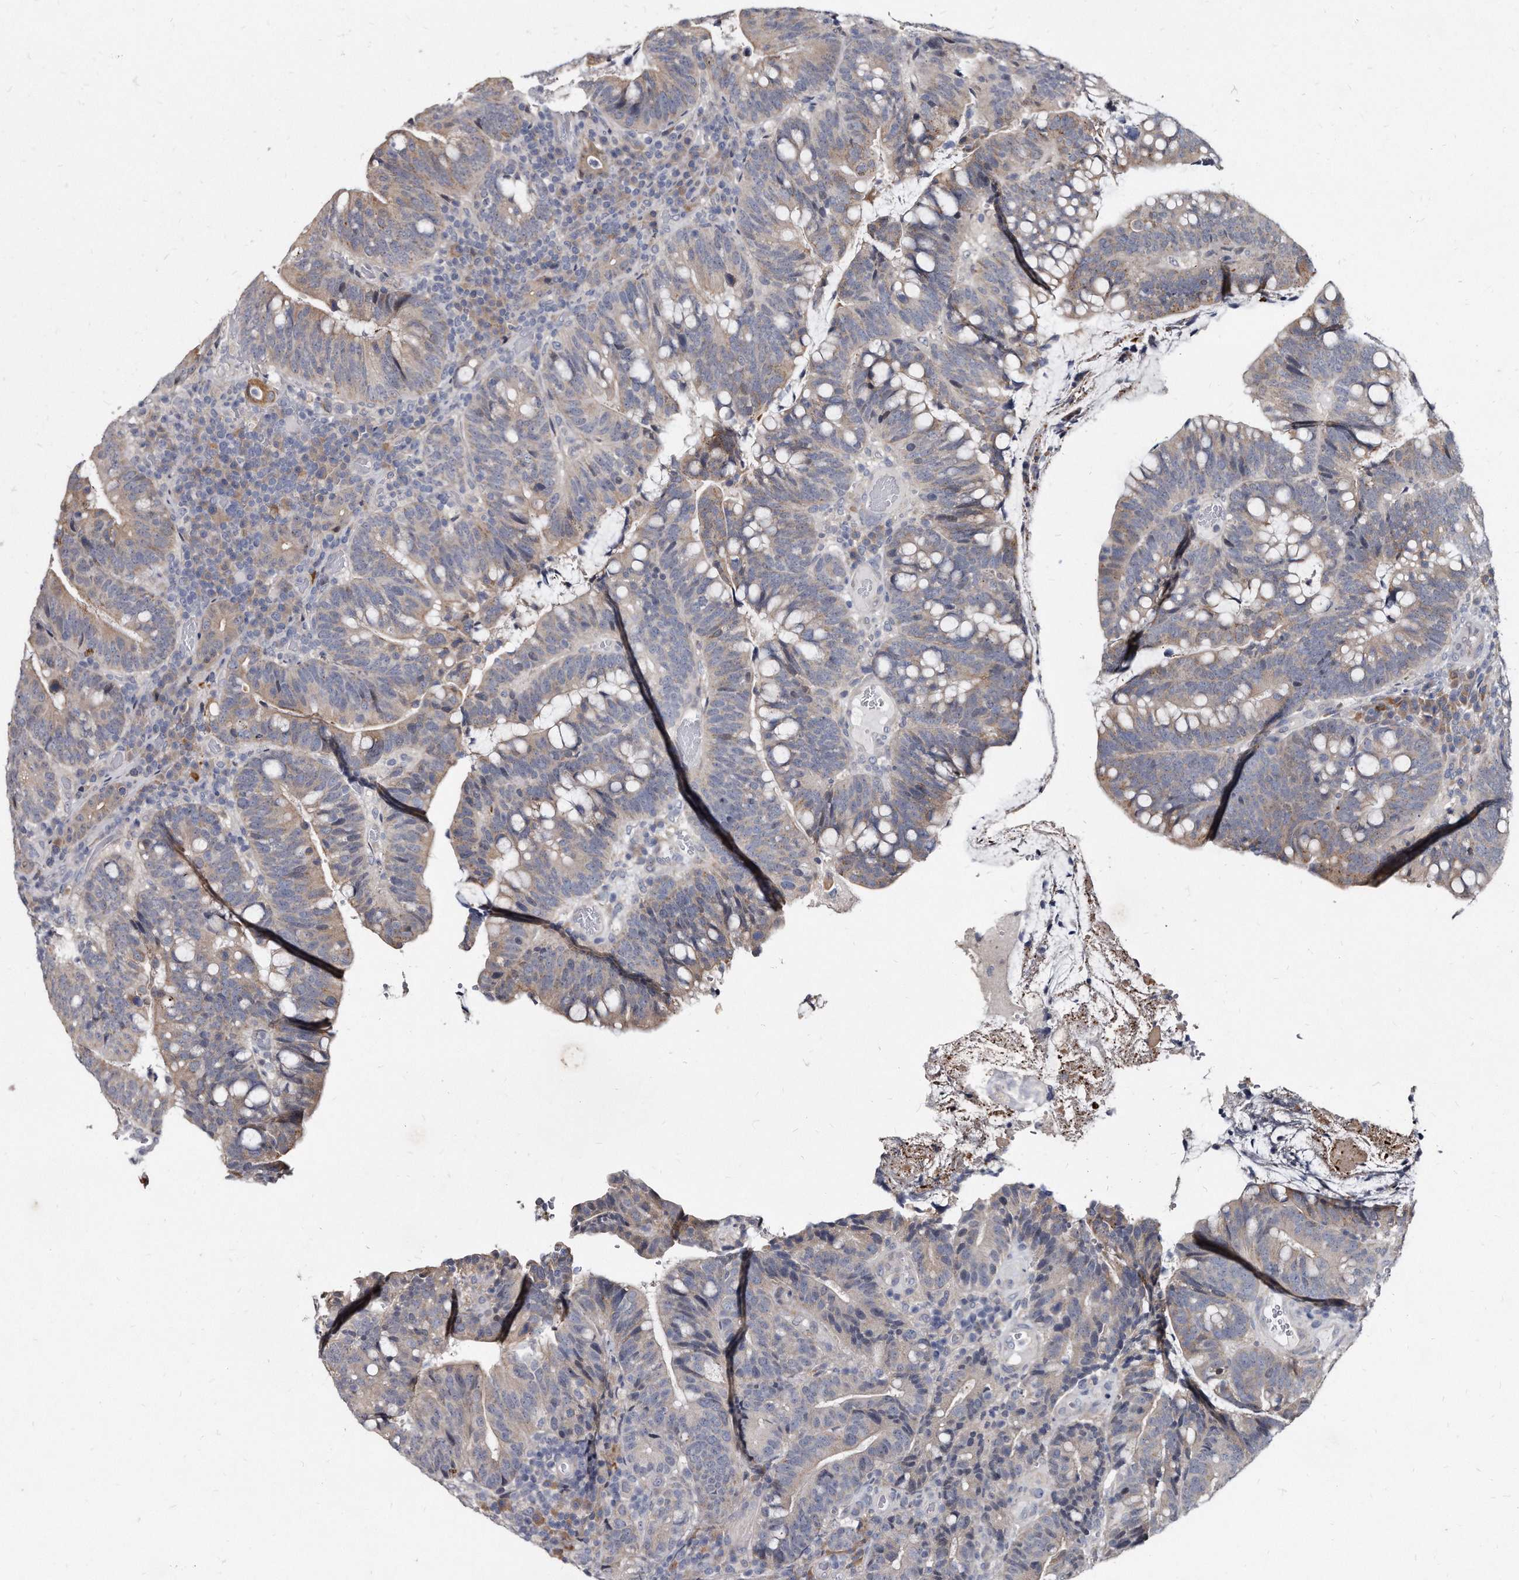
{"staining": {"intensity": "weak", "quantity": "25%-75%", "location": "cytoplasmic/membranous"}, "tissue": "colorectal cancer", "cell_type": "Tumor cells", "image_type": "cancer", "snomed": [{"axis": "morphology", "description": "Adenocarcinoma, NOS"}, {"axis": "topography", "description": "Colon"}], "caption": "Tumor cells reveal low levels of weak cytoplasmic/membranous staining in approximately 25%-75% of cells in human colorectal adenocarcinoma. Using DAB (brown) and hematoxylin (blue) stains, captured at high magnification using brightfield microscopy.", "gene": "KLHDC3", "patient": {"sex": "female", "age": 66}}